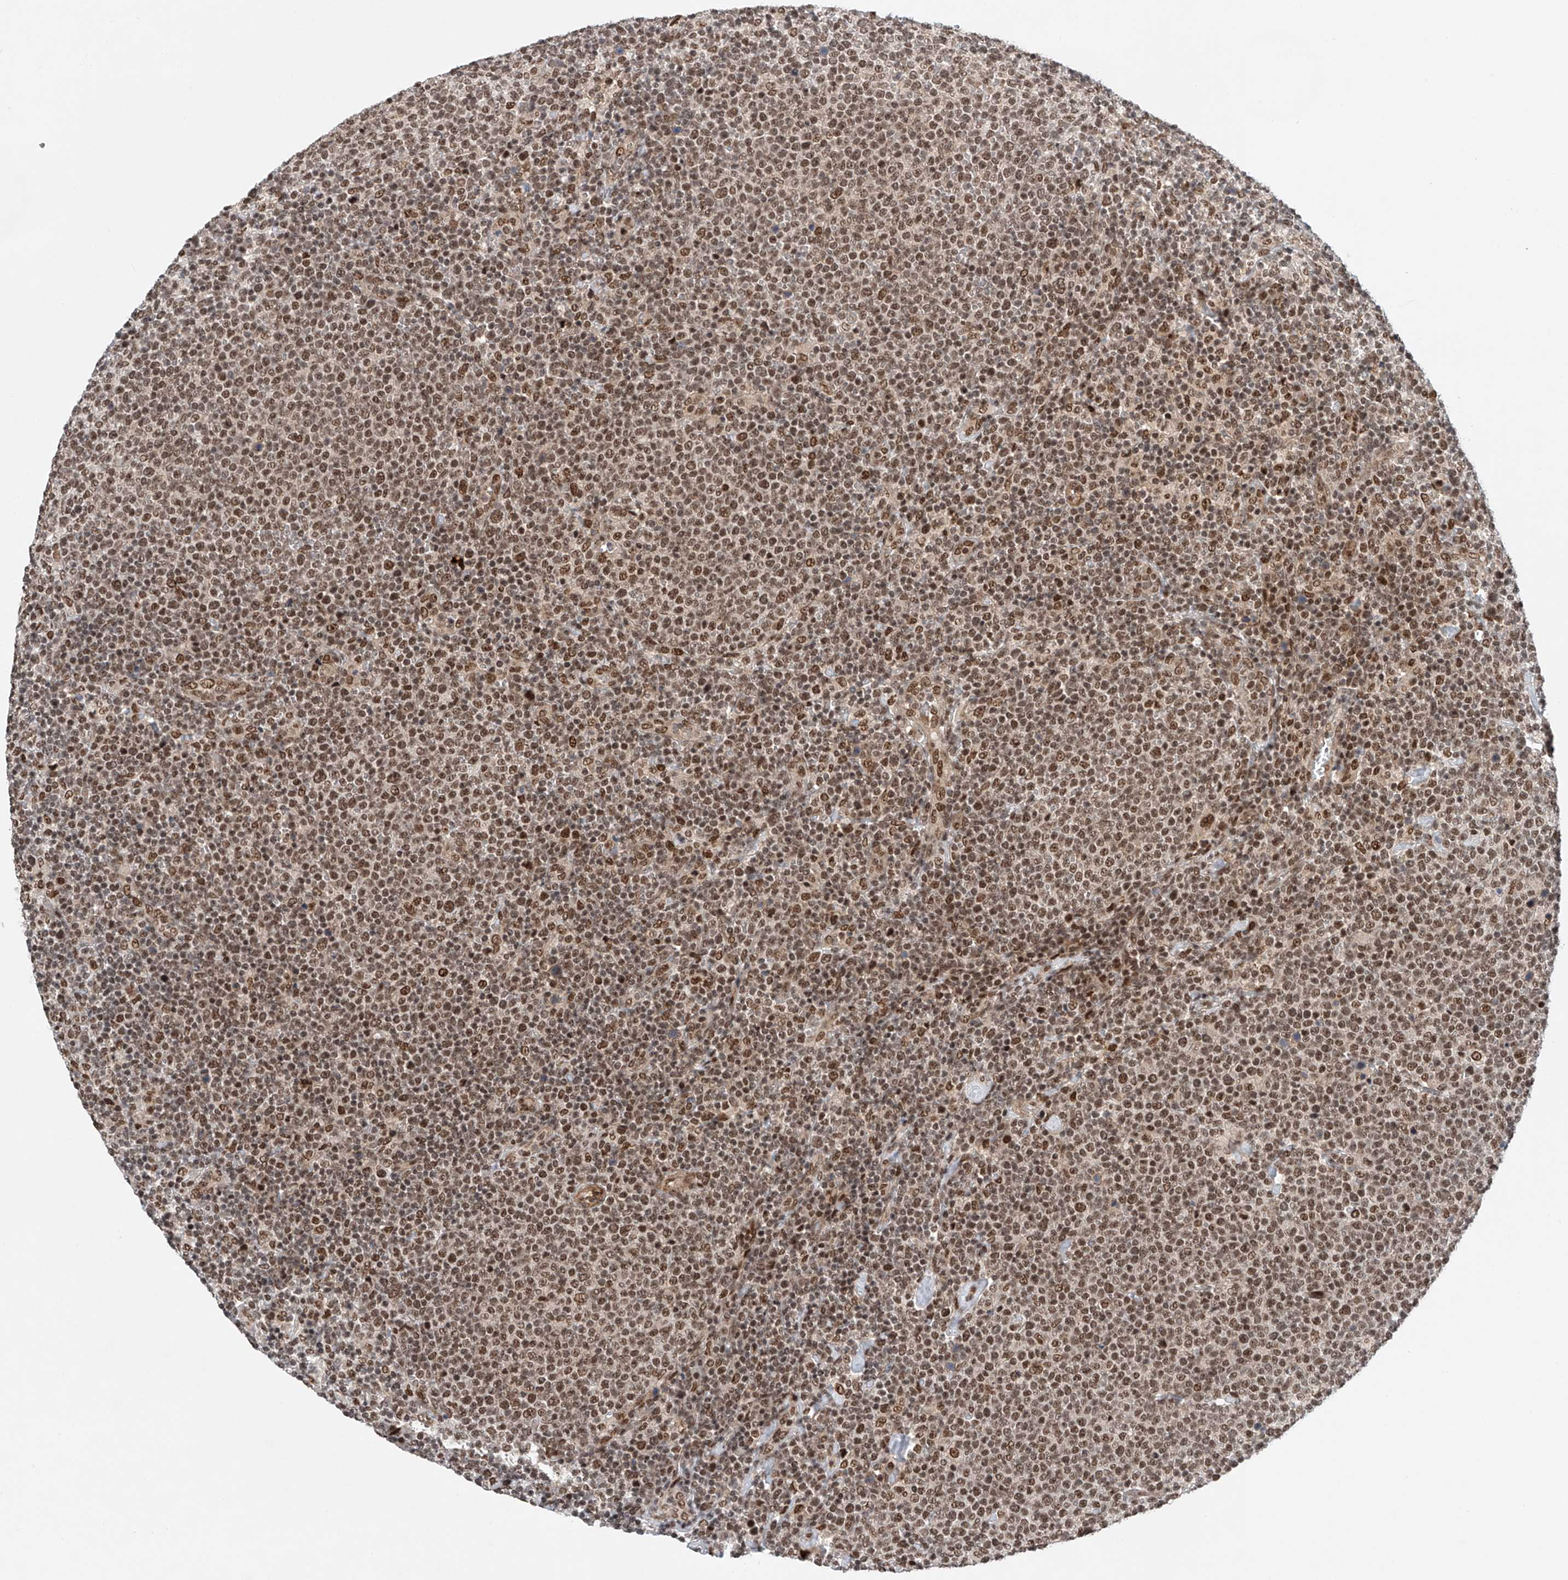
{"staining": {"intensity": "moderate", "quantity": ">75%", "location": "nuclear"}, "tissue": "lymphoma", "cell_type": "Tumor cells", "image_type": "cancer", "snomed": [{"axis": "morphology", "description": "Malignant lymphoma, non-Hodgkin's type, High grade"}, {"axis": "topography", "description": "Lymph node"}], "caption": "Approximately >75% of tumor cells in lymphoma exhibit moderate nuclear protein expression as visualized by brown immunohistochemical staining.", "gene": "ZNF470", "patient": {"sex": "male", "age": 61}}